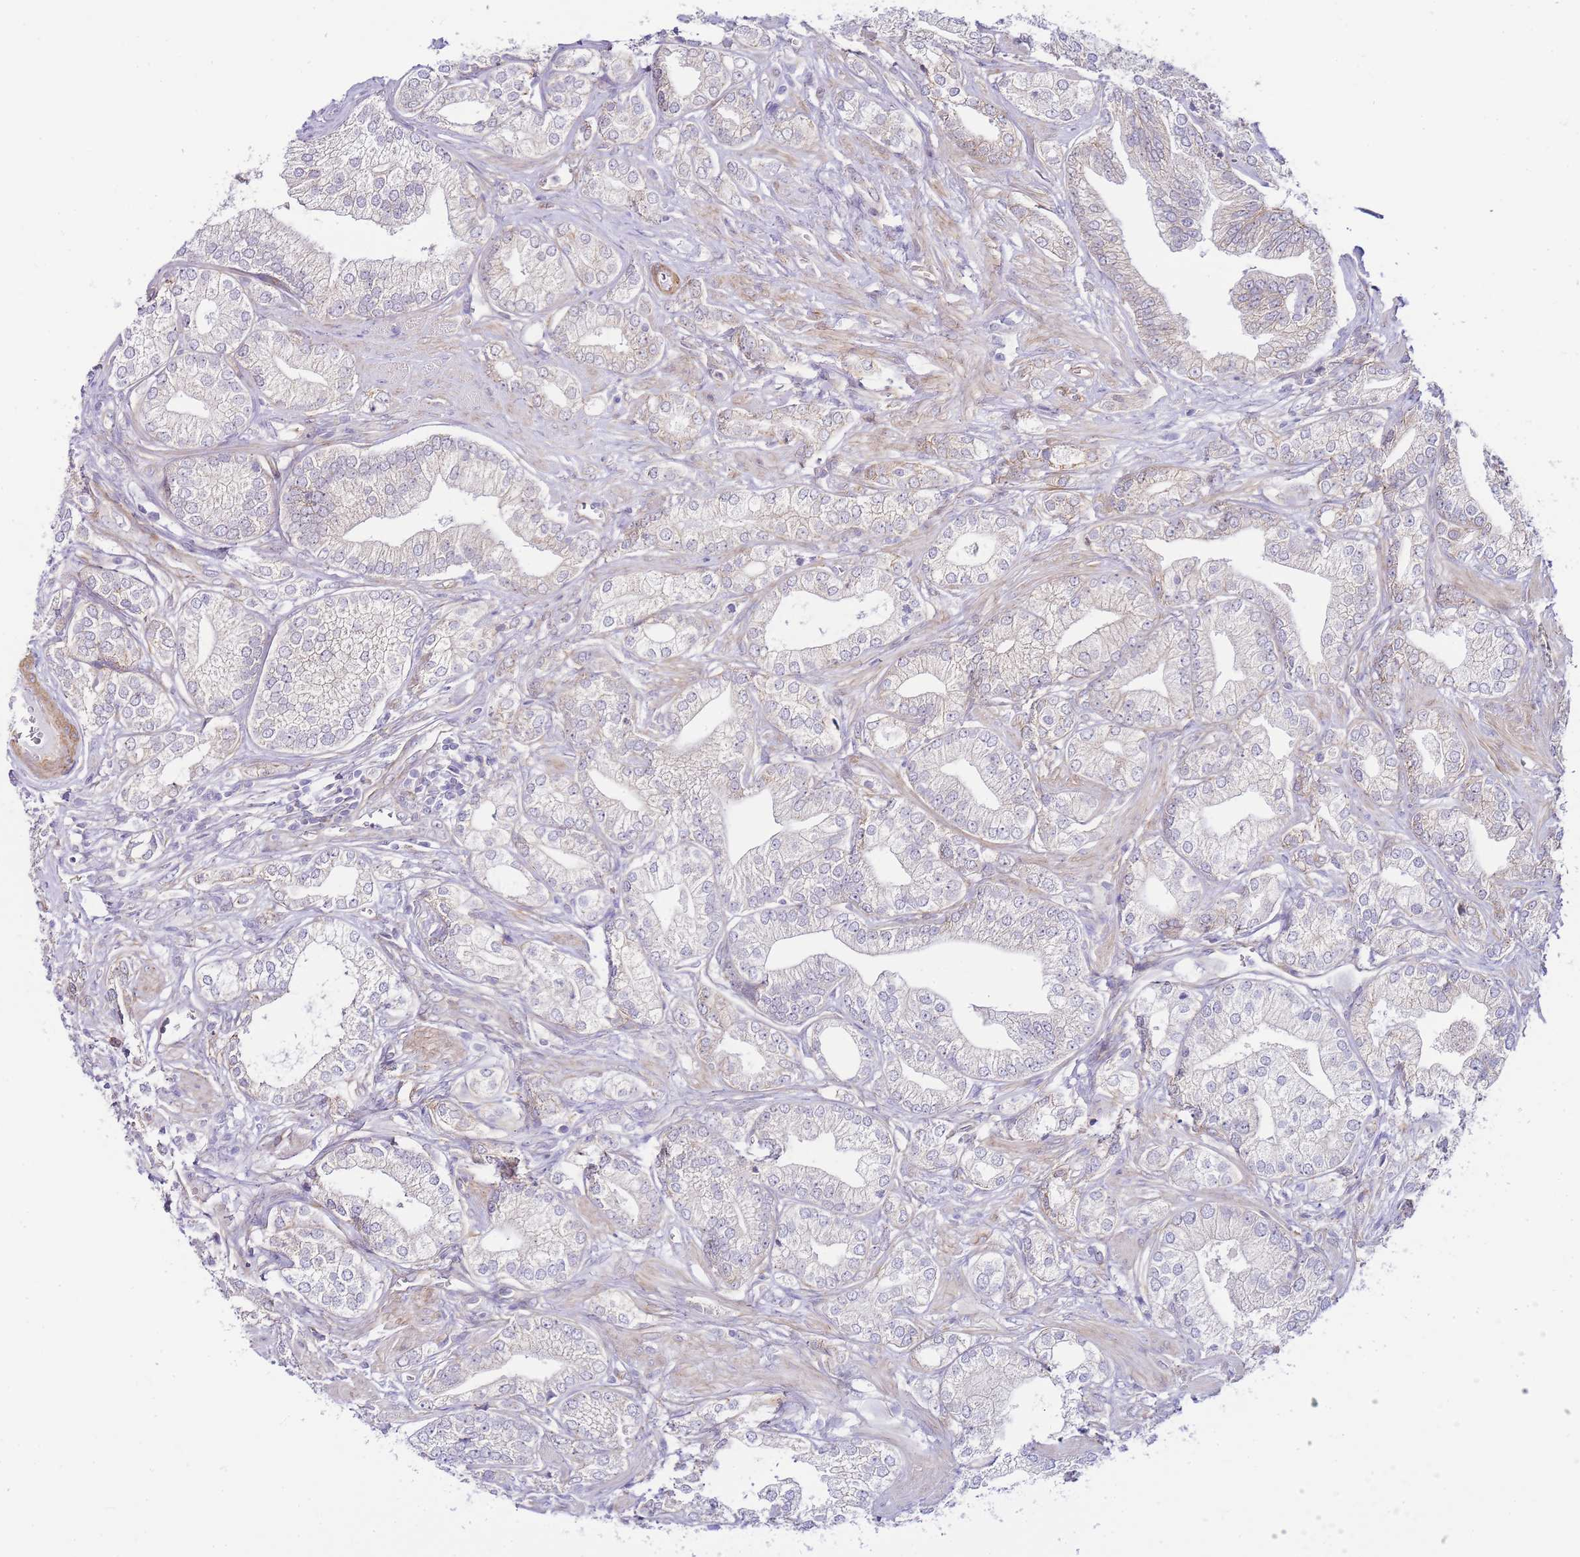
{"staining": {"intensity": "negative", "quantity": "none", "location": "none"}, "tissue": "prostate cancer", "cell_type": "Tumor cells", "image_type": "cancer", "snomed": [{"axis": "morphology", "description": "Adenocarcinoma, High grade"}, {"axis": "topography", "description": "Prostate"}], "caption": "Prostate high-grade adenocarcinoma stained for a protein using immunohistochemistry (IHC) demonstrates no expression tumor cells.", "gene": "PDCD7", "patient": {"sex": "male", "age": 50}}